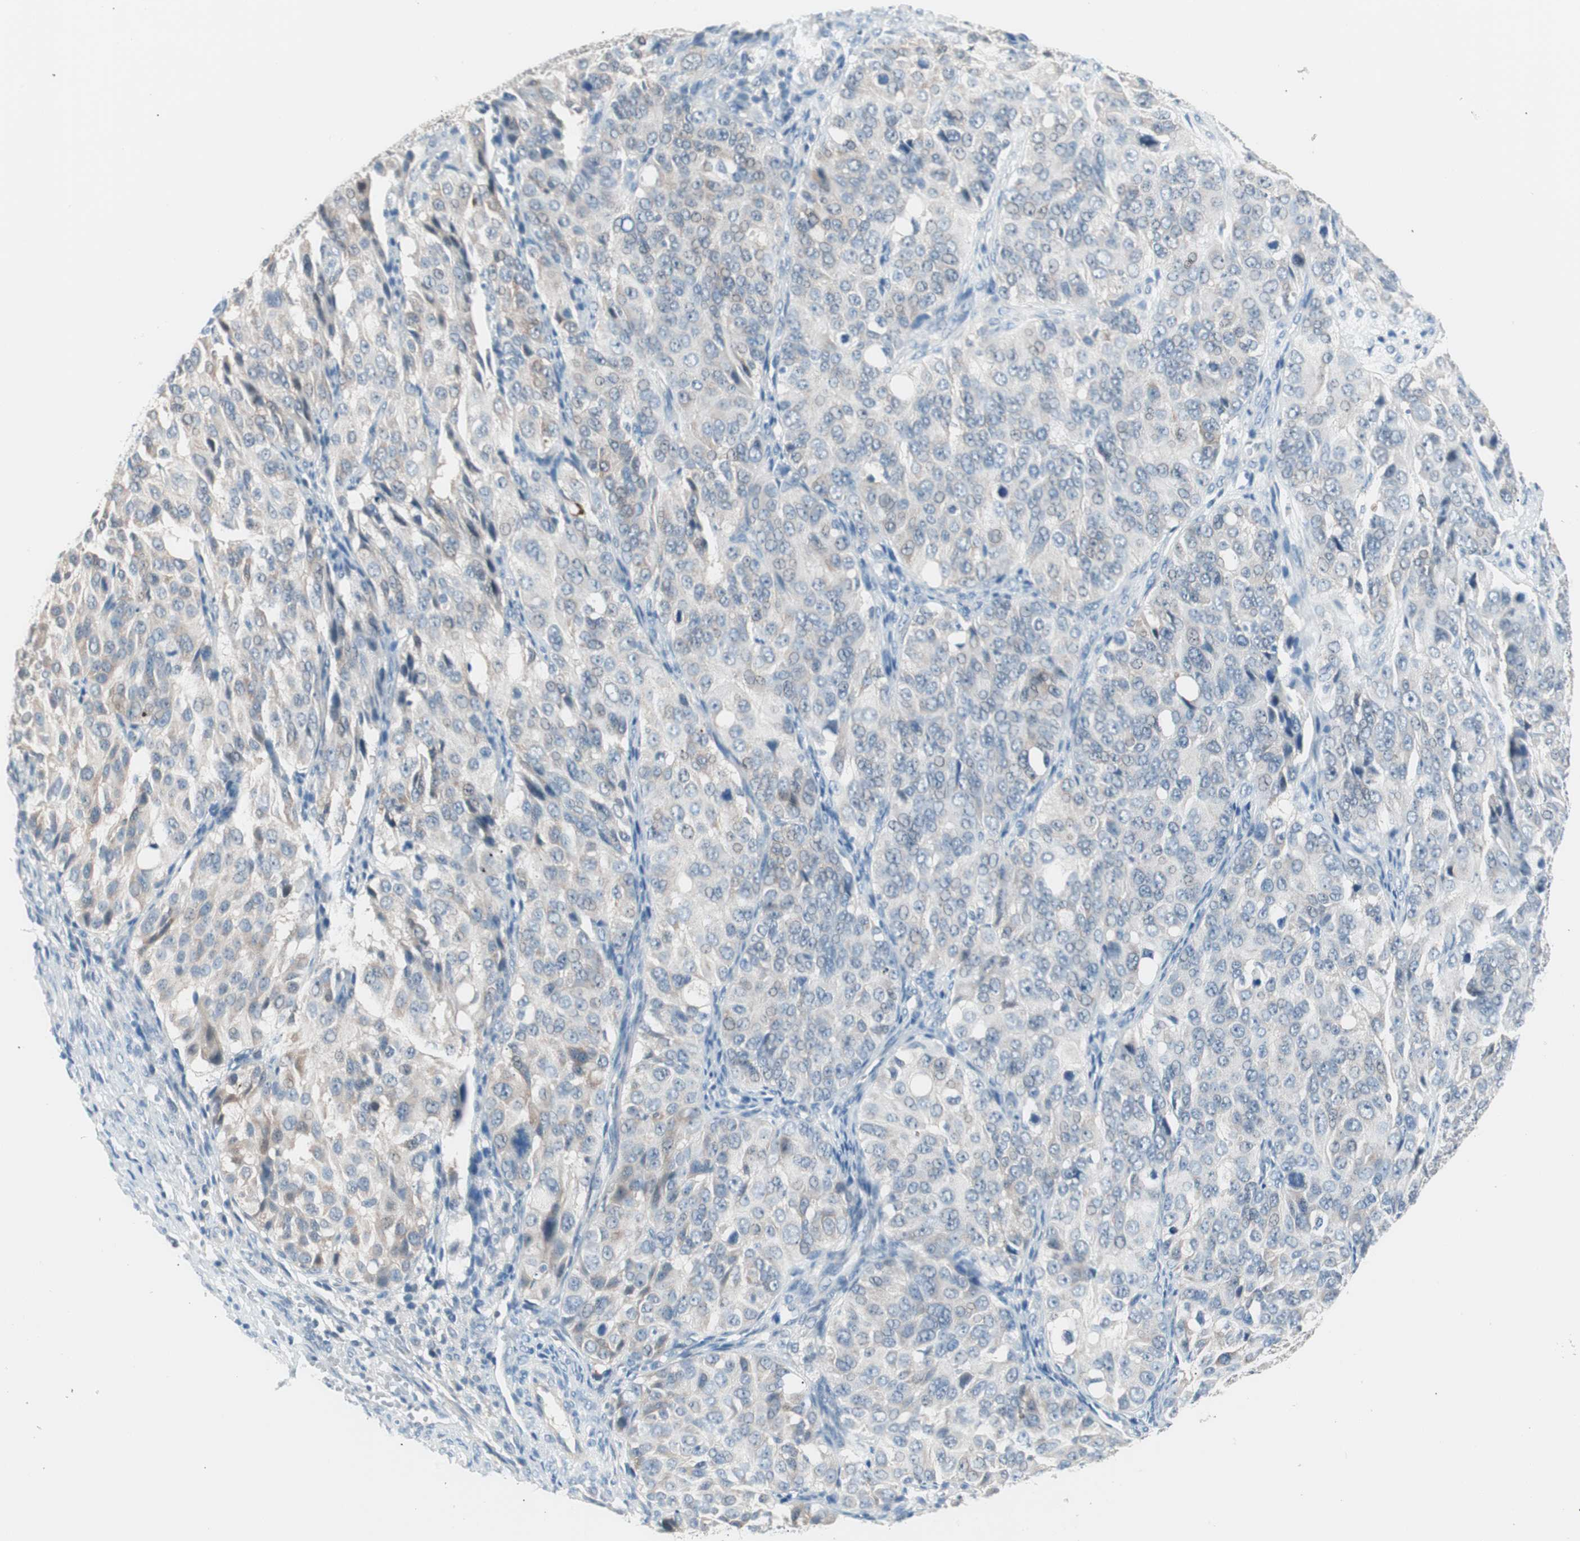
{"staining": {"intensity": "weak", "quantity": "25%-75%", "location": "cytoplasmic/membranous"}, "tissue": "ovarian cancer", "cell_type": "Tumor cells", "image_type": "cancer", "snomed": [{"axis": "morphology", "description": "Carcinoma, endometroid"}, {"axis": "topography", "description": "Ovary"}], "caption": "High-magnification brightfield microscopy of ovarian endometroid carcinoma stained with DAB (3,3'-diaminobenzidine) (brown) and counterstained with hematoxylin (blue). tumor cells exhibit weak cytoplasmic/membranous staining is present in approximately25%-75% of cells.", "gene": "VIL1", "patient": {"sex": "female", "age": 51}}